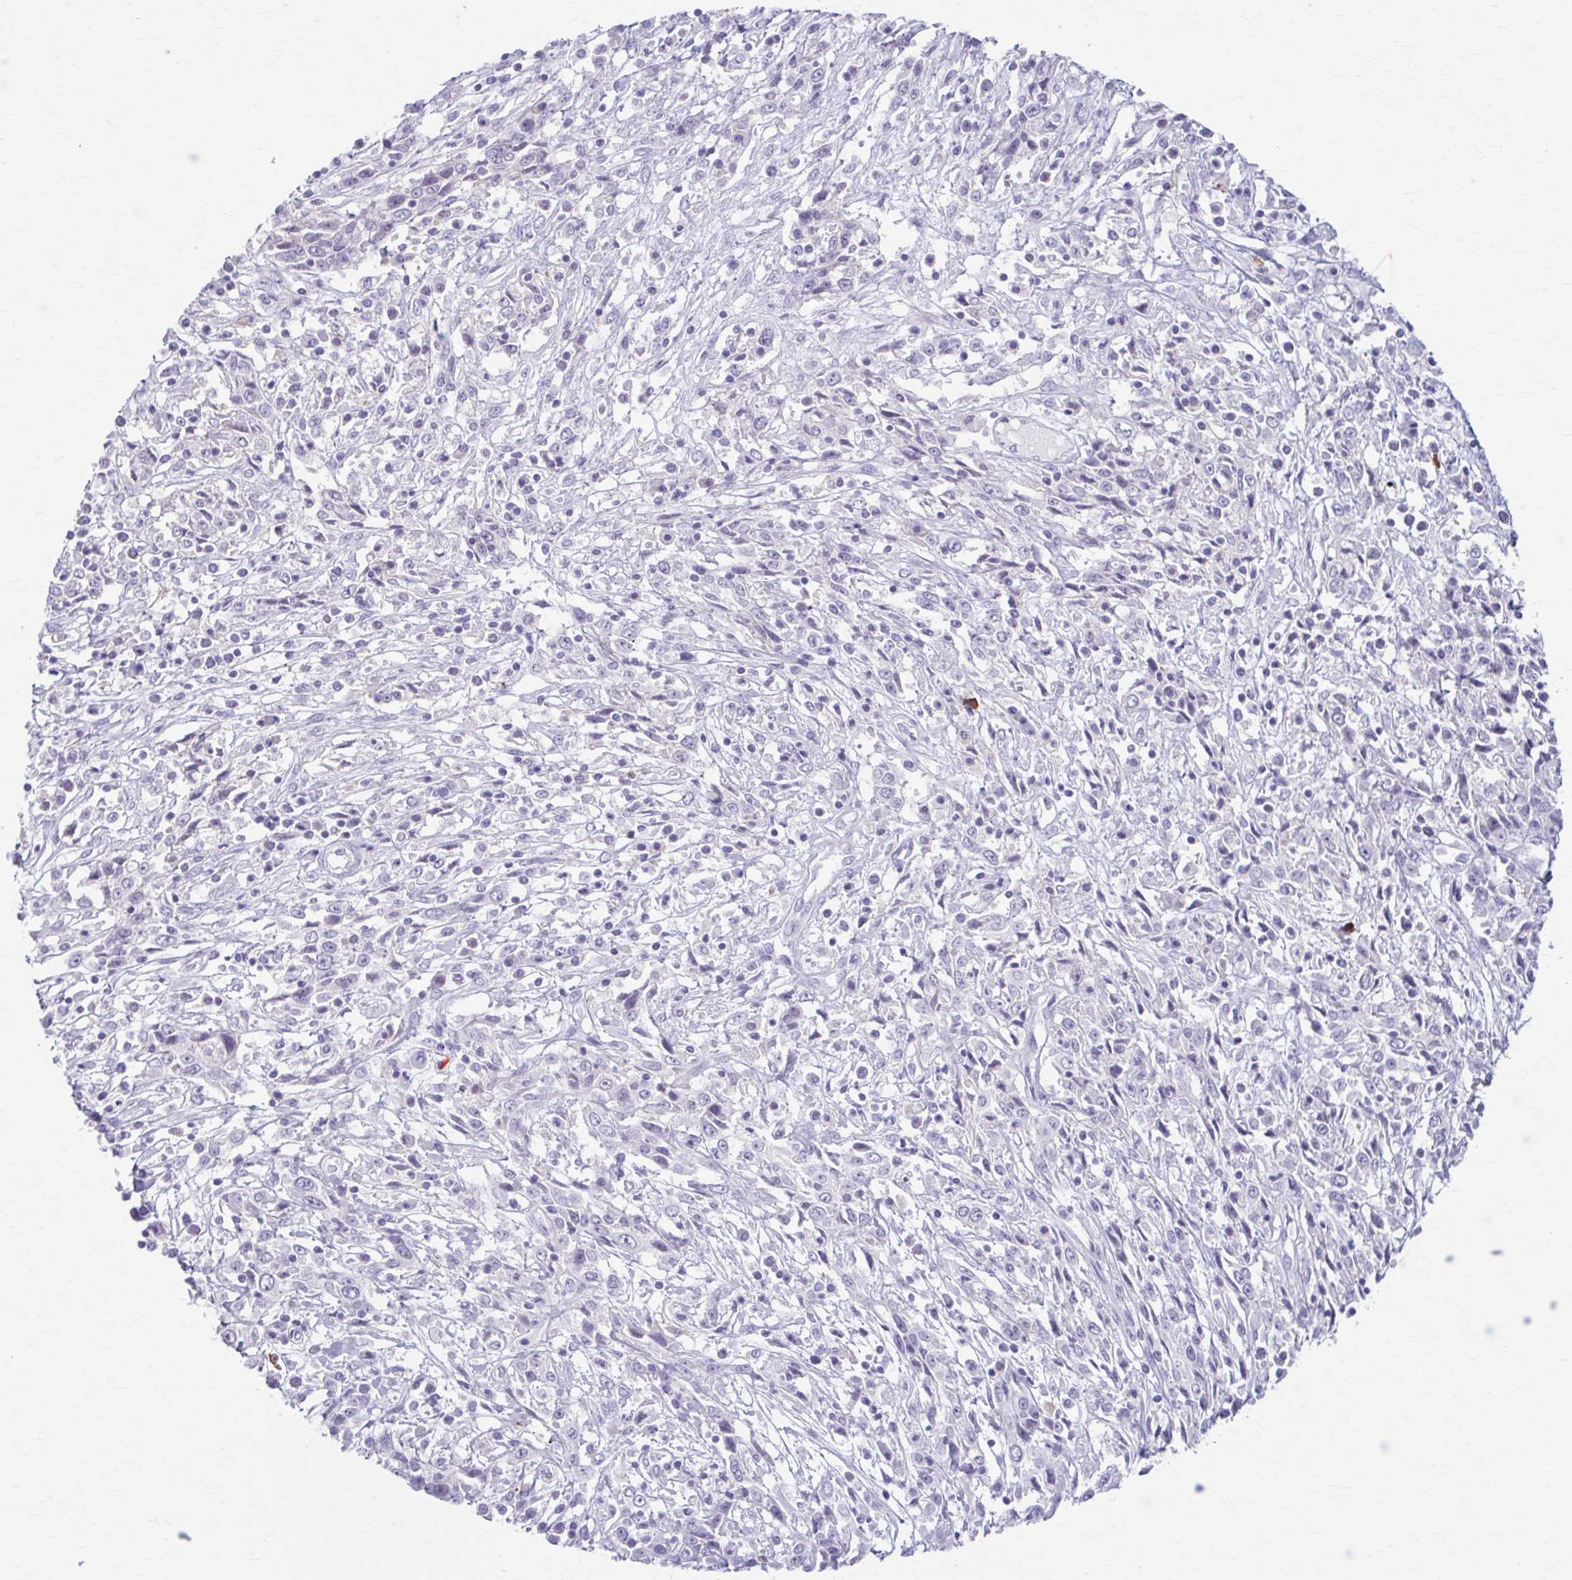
{"staining": {"intensity": "negative", "quantity": "none", "location": "none"}, "tissue": "cervical cancer", "cell_type": "Tumor cells", "image_type": "cancer", "snomed": [{"axis": "morphology", "description": "Adenocarcinoma, NOS"}, {"axis": "topography", "description": "Cervix"}], "caption": "Histopathology image shows no significant protein expression in tumor cells of cervical adenocarcinoma.", "gene": "LDLRAP1", "patient": {"sex": "female", "age": 40}}